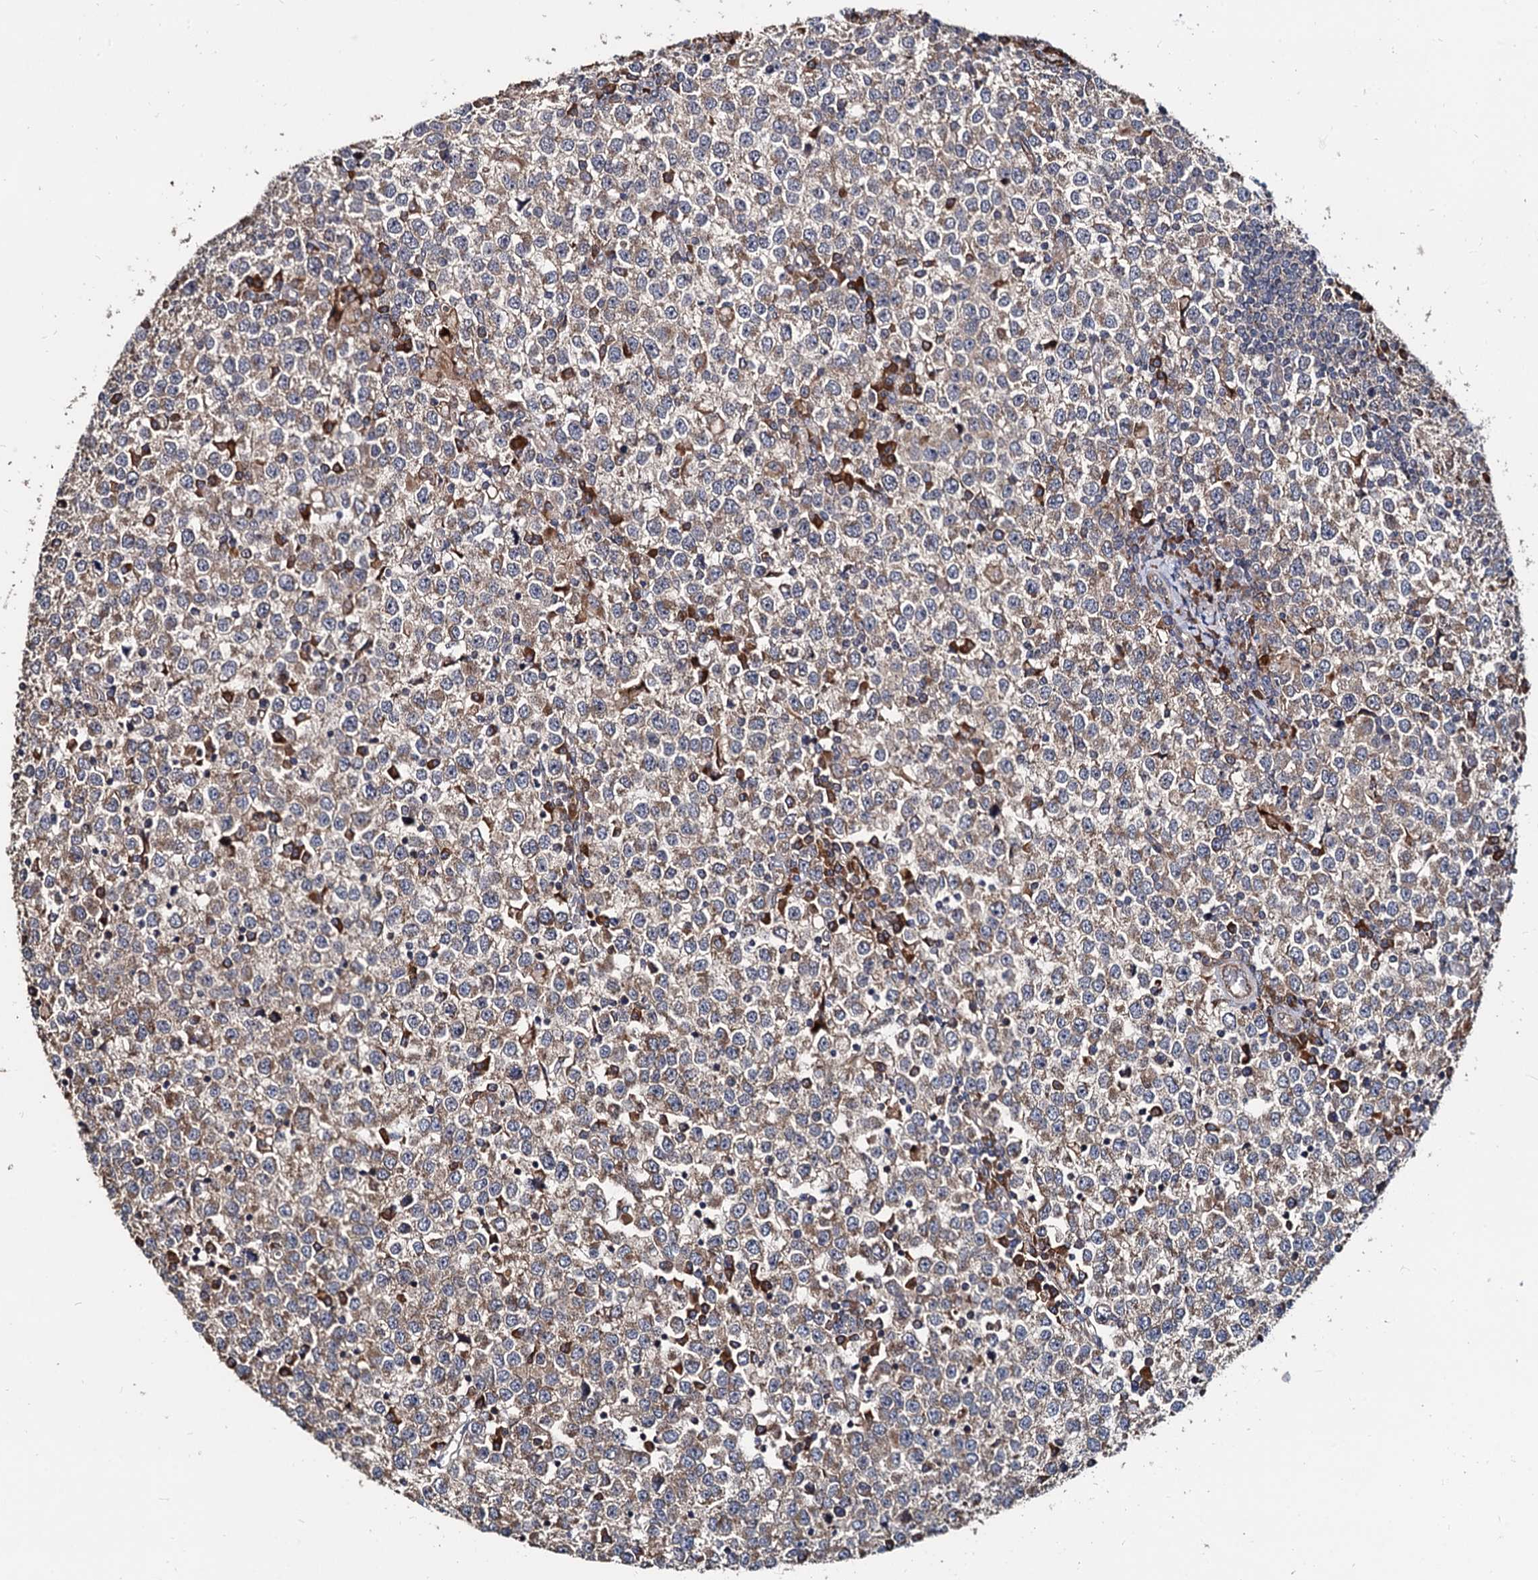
{"staining": {"intensity": "weak", "quantity": ">75%", "location": "cytoplasmic/membranous"}, "tissue": "testis cancer", "cell_type": "Tumor cells", "image_type": "cancer", "snomed": [{"axis": "morphology", "description": "Seminoma, NOS"}, {"axis": "topography", "description": "Testis"}], "caption": "Seminoma (testis) stained for a protein reveals weak cytoplasmic/membranous positivity in tumor cells. The staining was performed using DAB (3,3'-diaminobenzidine), with brown indicating positive protein expression. Nuclei are stained blue with hematoxylin.", "gene": "WWC3", "patient": {"sex": "male", "age": 65}}